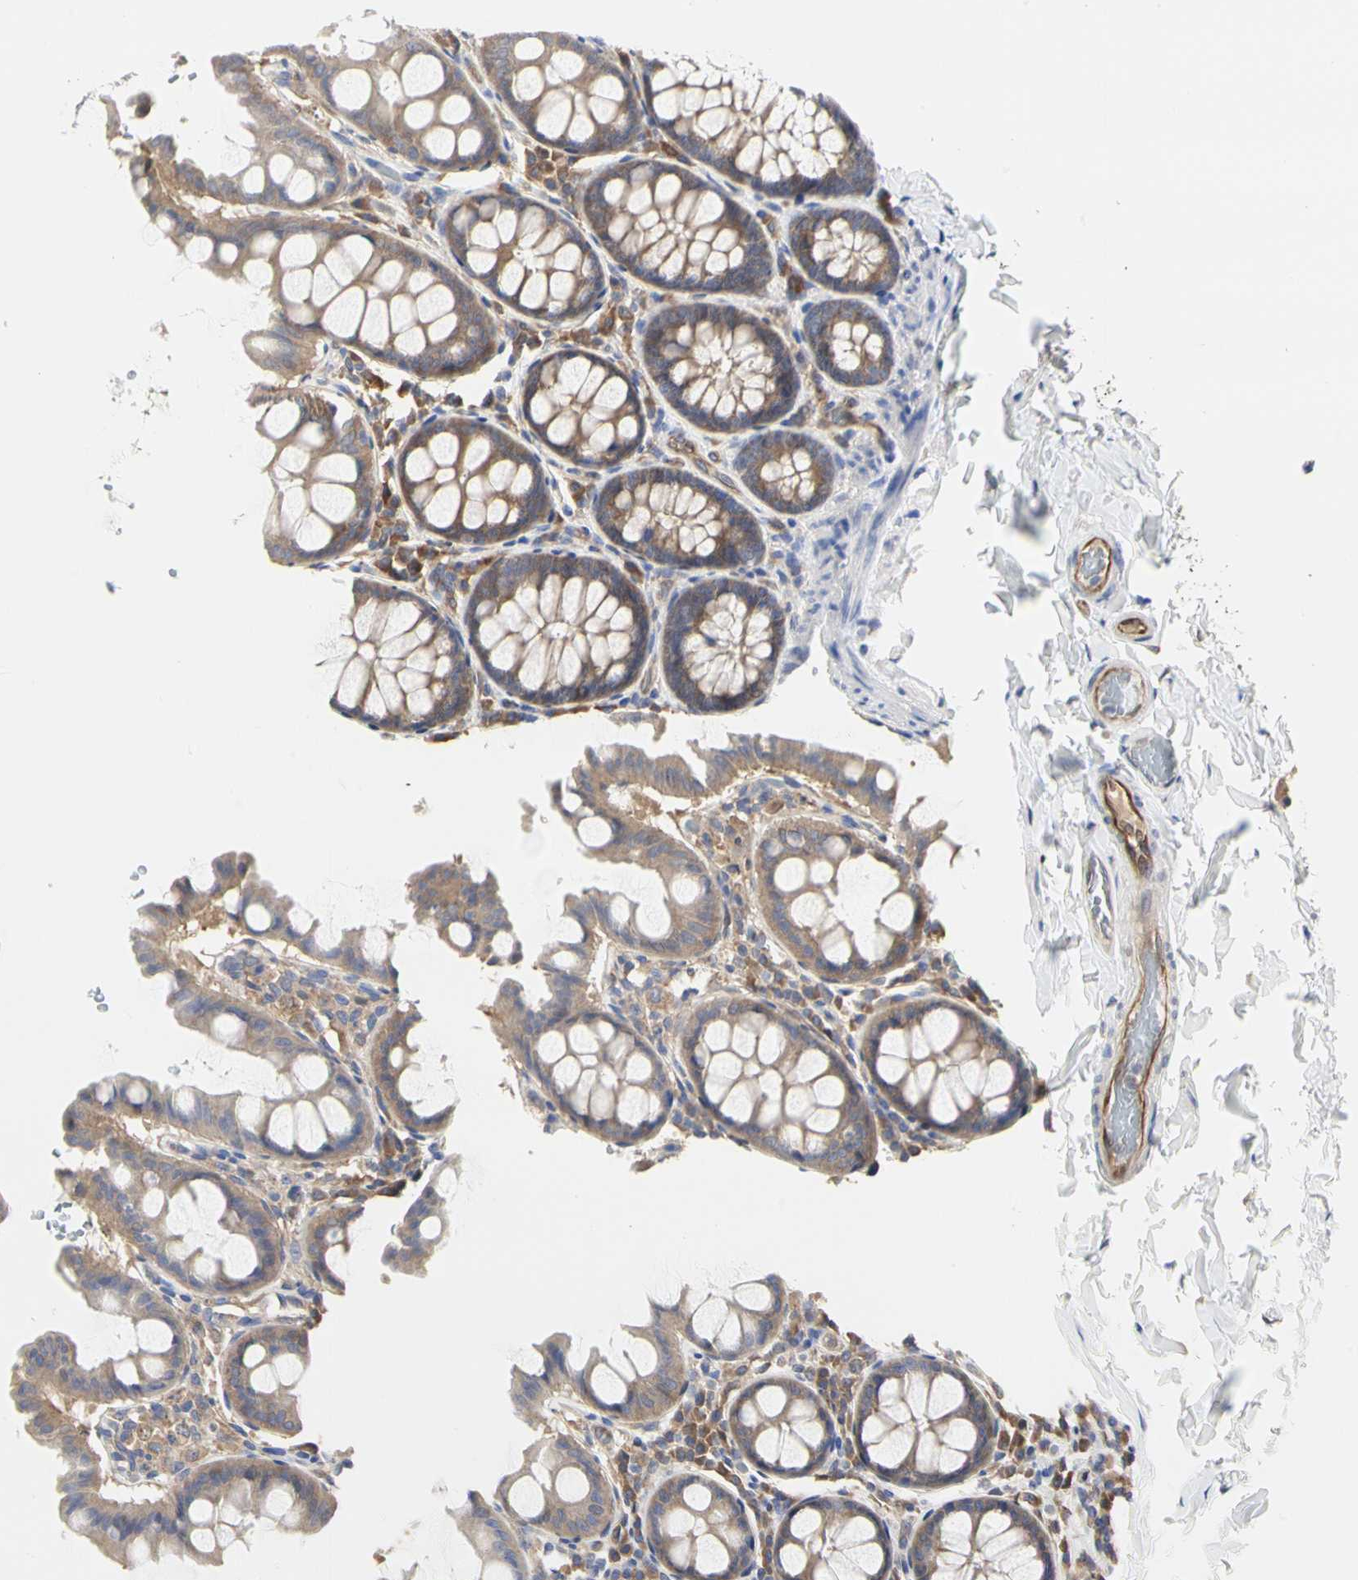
{"staining": {"intensity": "strong", "quantity": ">75%", "location": "cytoplasmic/membranous"}, "tissue": "colon", "cell_type": "Endothelial cells", "image_type": "normal", "snomed": [{"axis": "morphology", "description": "Normal tissue, NOS"}, {"axis": "topography", "description": "Colon"}], "caption": "Endothelial cells display high levels of strong cytoplasmic/membranous positivity in about >75% of cells in normal colon.", "gene": "C3orf52", "patient": {"sex": "female", "age": 61}}